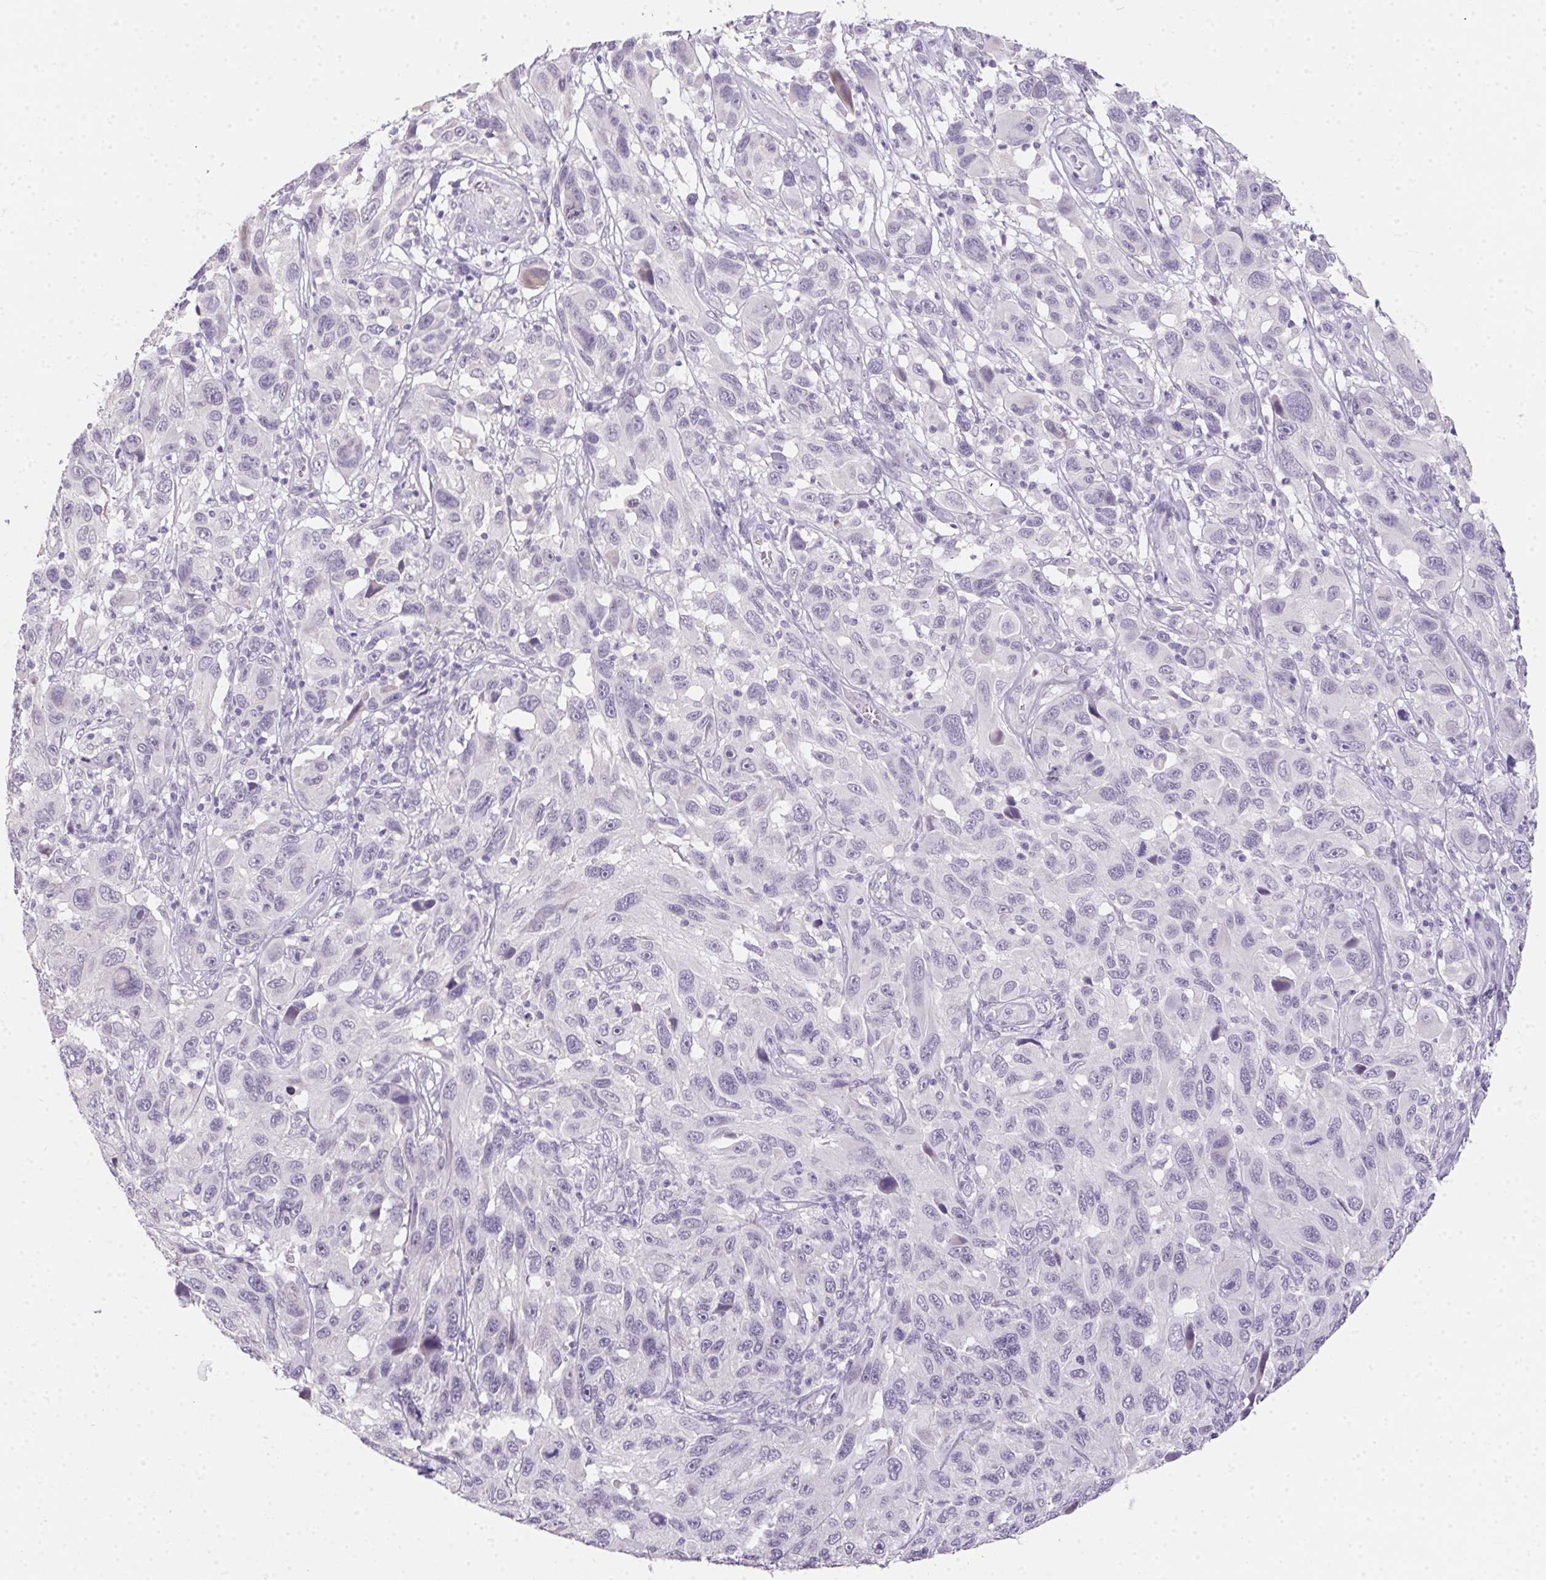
{"staining": {"intensity": "negative", "quantity": "none", "location": "none"}, "tissue": "melanoma", "cell_type": "Tumor cells", "image_type": "cancer", "snomed": [{"axis": "morphology", "description": "Malignant melanoma, NOS"}, {"axis": "topography", "description": "Skin"}], "caption": "High power microscopy histopathology image of an immunohistochemistry (IHC) image of melanoma, revealing no significant positivity in tumor cells.", "gene": "MORC1", "patient": {"sex": "male", "age": 53}}